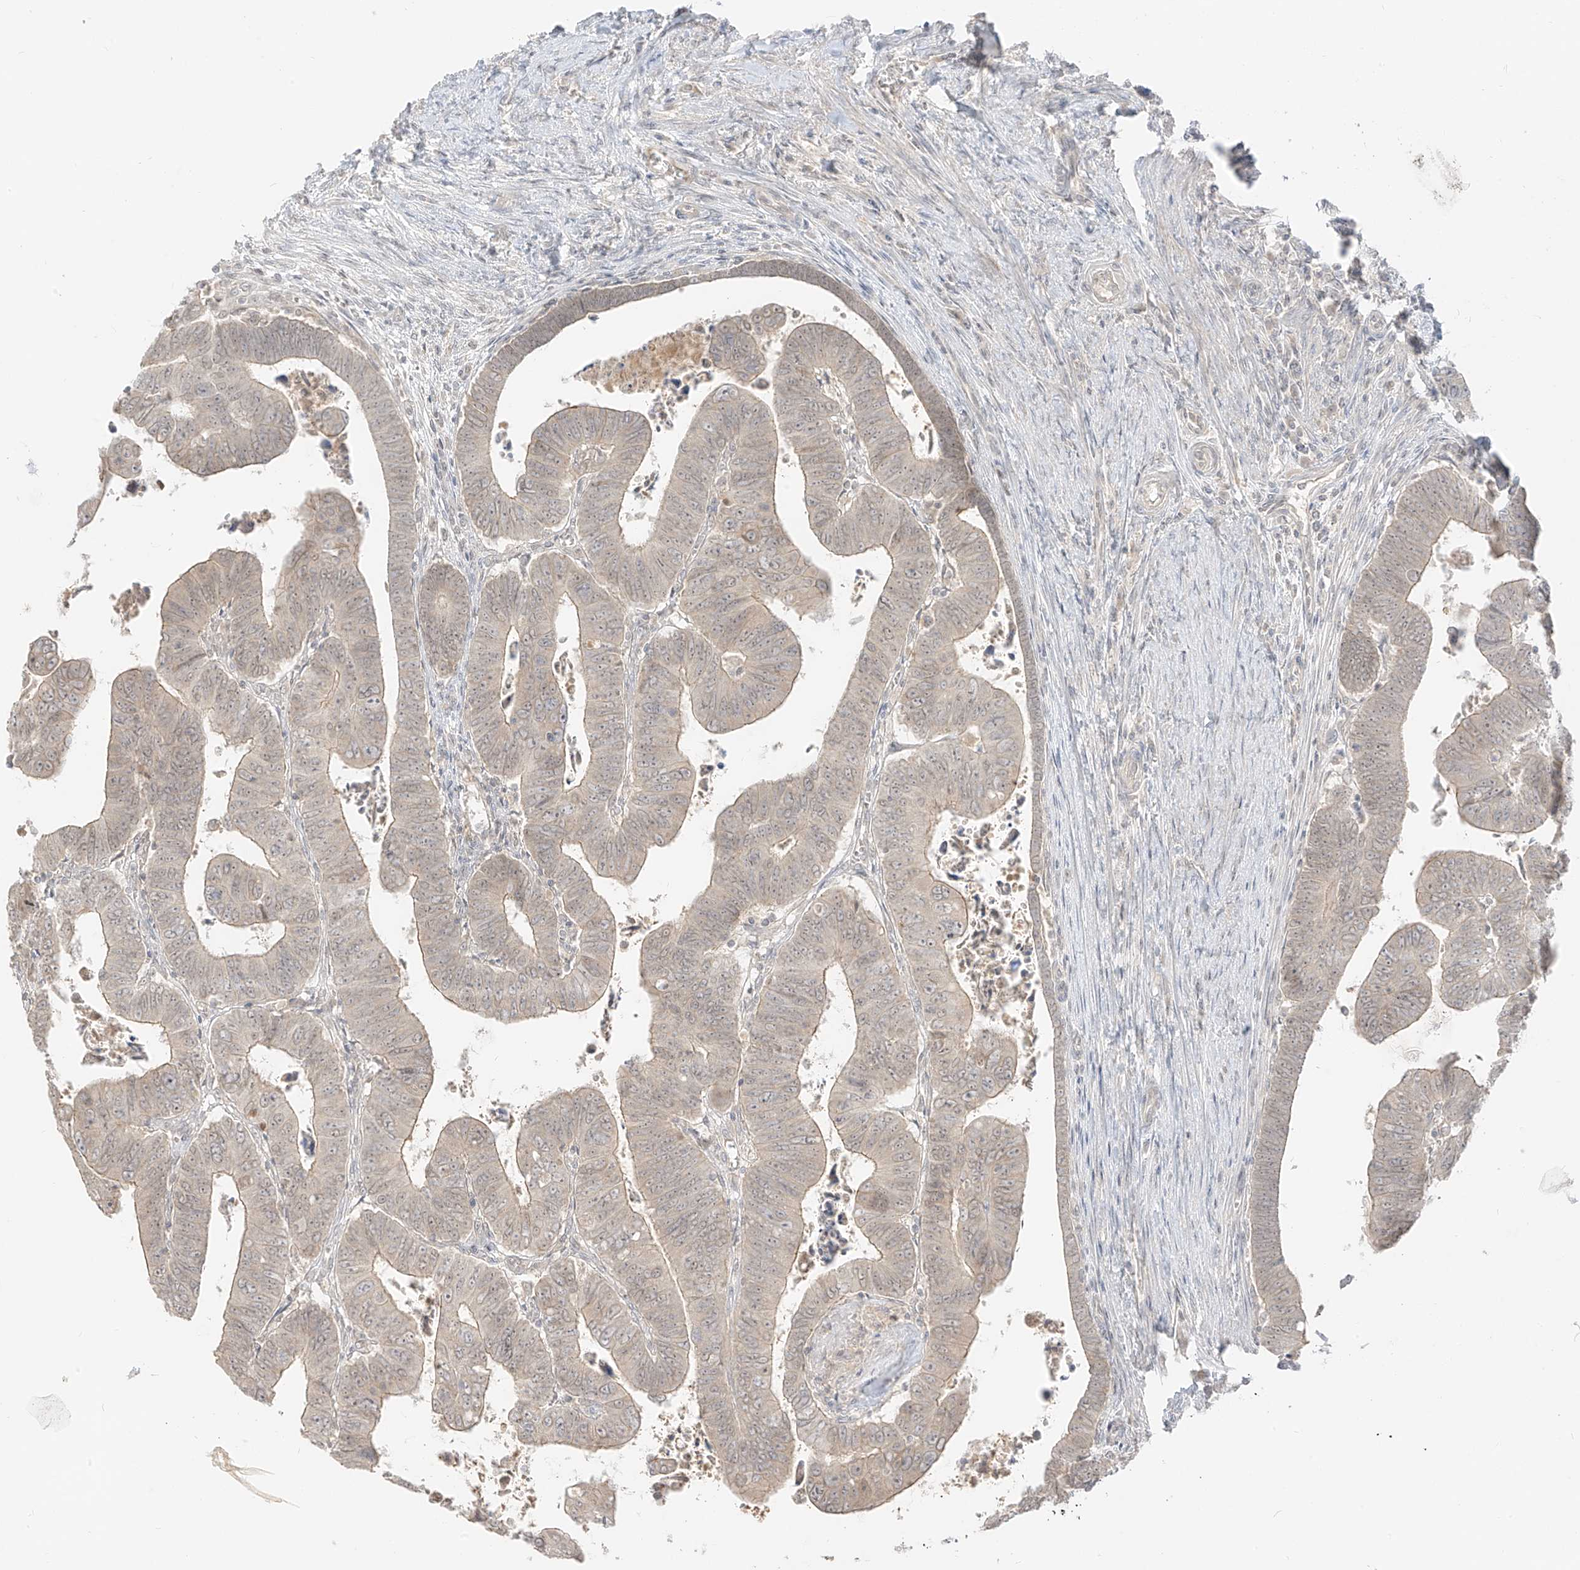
{"staining": {"intensity": "weak", "quantity": "25%-75%", "location": "cytoplasmic/membranous"}, "tissue": "colorectal cancer", "cell_type": "Tumor cells", "image_type": "cancer", "snomed": [{"axis": "morphology", "description": "Normal tissue, NOS"}, {"axis": "morphology", "description": "Adenocarcinoma, NOS"}, {"axis": "topography", "description": "Rectum"}], "caption": "IHC (DAB) staining of human colorectal cancer (adenocarcinoma) demonstrates weak cytoplasmic/membranous protein staining in about 25%-75% of tumor cells. (DAB (3,3'-diaminobenzidine) = brown stain, brightfield microscopy at high magnification).", "gene": "LIPT1", "patient": {"sex": "female", "age": 65}}